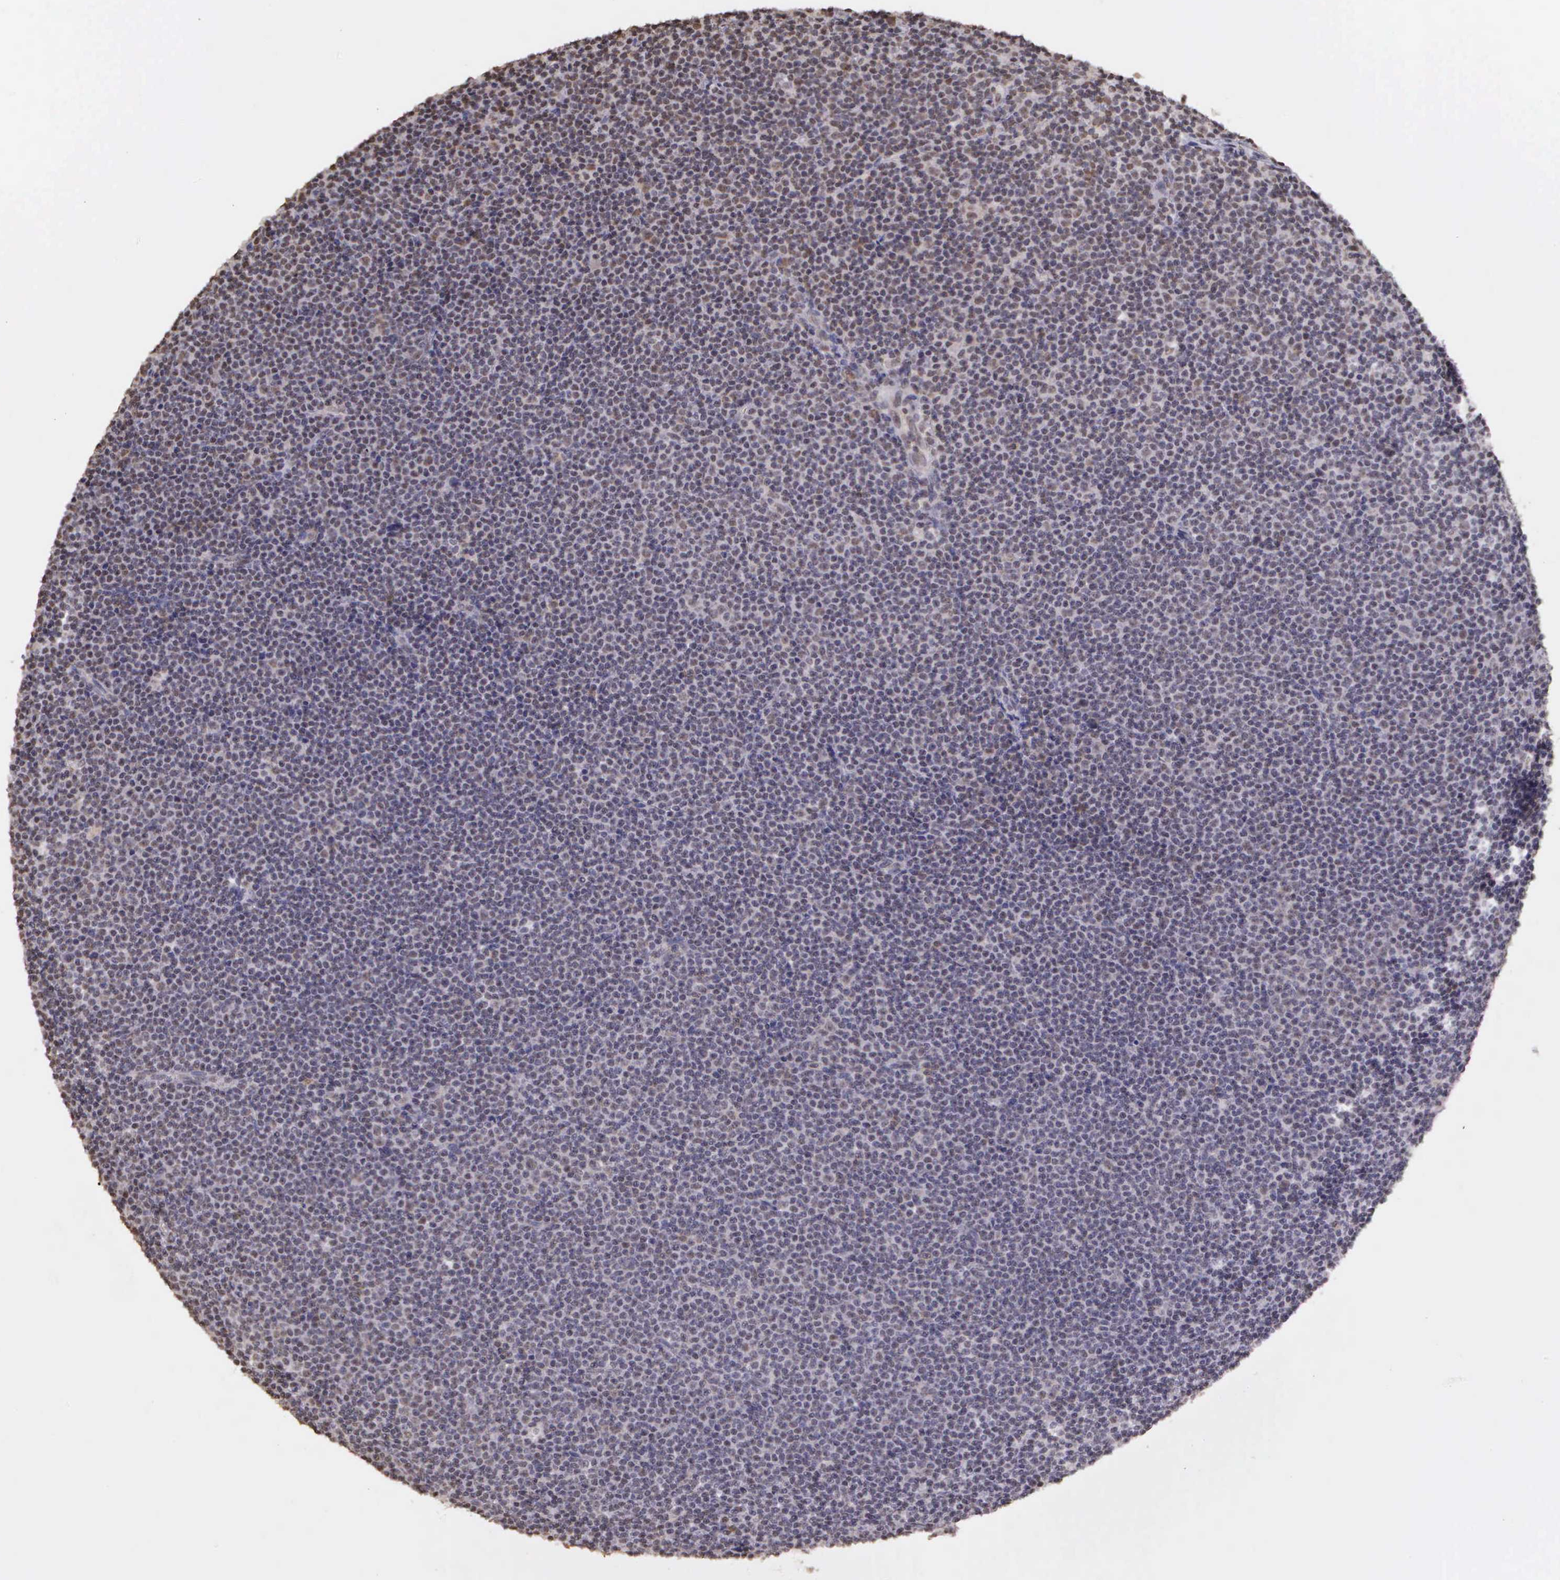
{"staining": {"intensity": "negative", "quantity": "none", "location": "none"}, "tissue": "lymphoma", "cell_type": "Tumor cells", "image_type": "cancer", "snomed": [{"axis": "morphology", "description": "Malignant lymphoma, non-Hodgkin's type, Low grade"}, {"axis": "topography", "description": "Lymph node"}], "caption": "Immunohistochemistry (IHC) image of neoplastic tissue: human lymphoma stained with DAB demonstrates no significant protein staining in tumor cells.", "gene": "ARMCX5", "patient": {"sex": "female", "age": 69}}